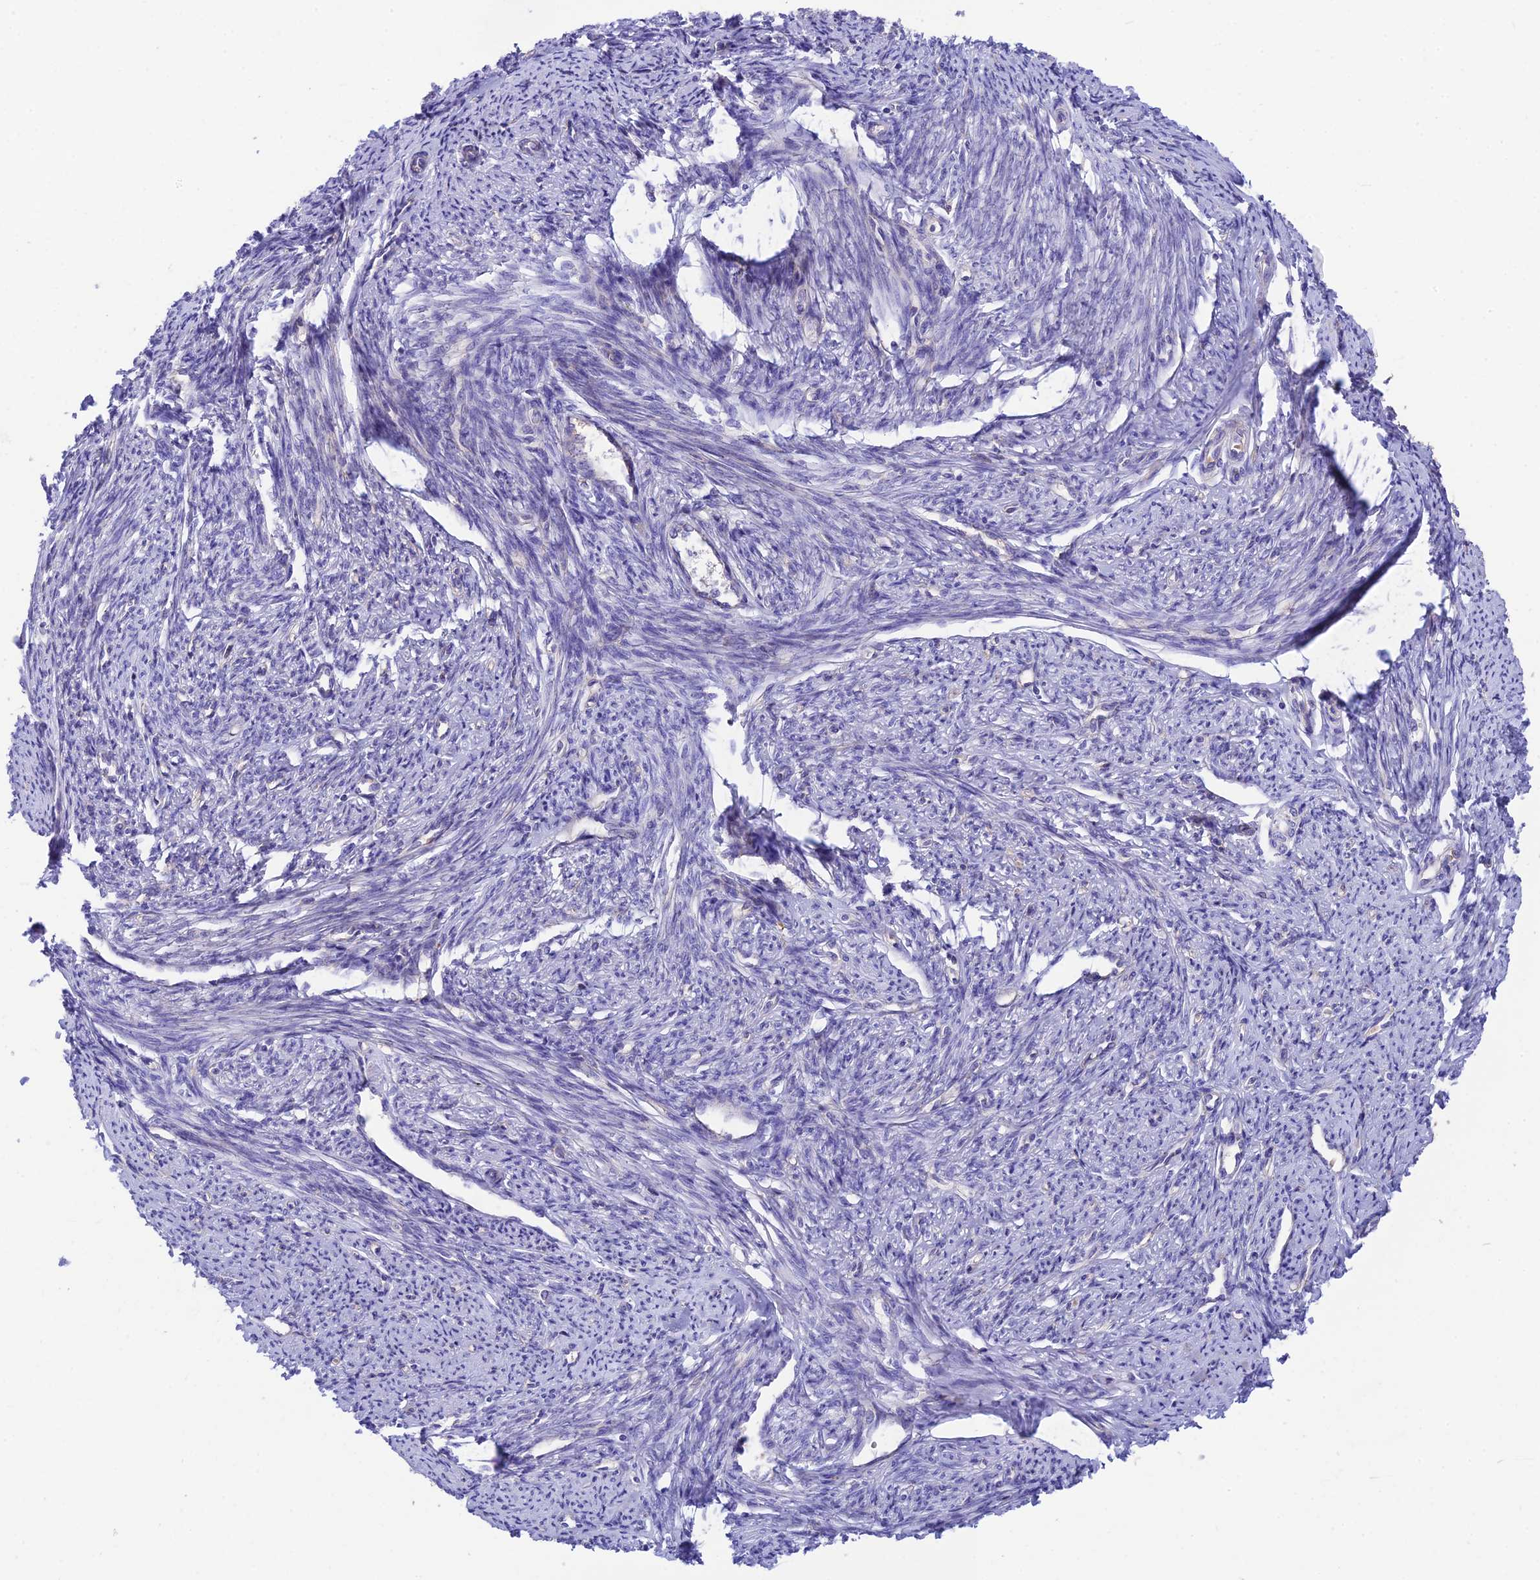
{"staining": {"intensity": "negative", "quantity": "none", "location": "none"}, "tissue": "smooth muscle", "cell_type": "Smooth muscle cells", "image_type": "normal", "snomed": [{"axis": "morphology", "description": "Normal tissue, NOS"}, {"axis": "topography", "description": "Smooth muscle"}, {"axis": "topography", "description": "Uterus"}], "caption": "Immunohistochemistry (IHC) histopathology image of benign human smooth muscle stained for a protein (brown), which displays no expression in smooth muscle cells.", "gene": "CCDC157", "patient": {"sex": "female", "age": 59}}